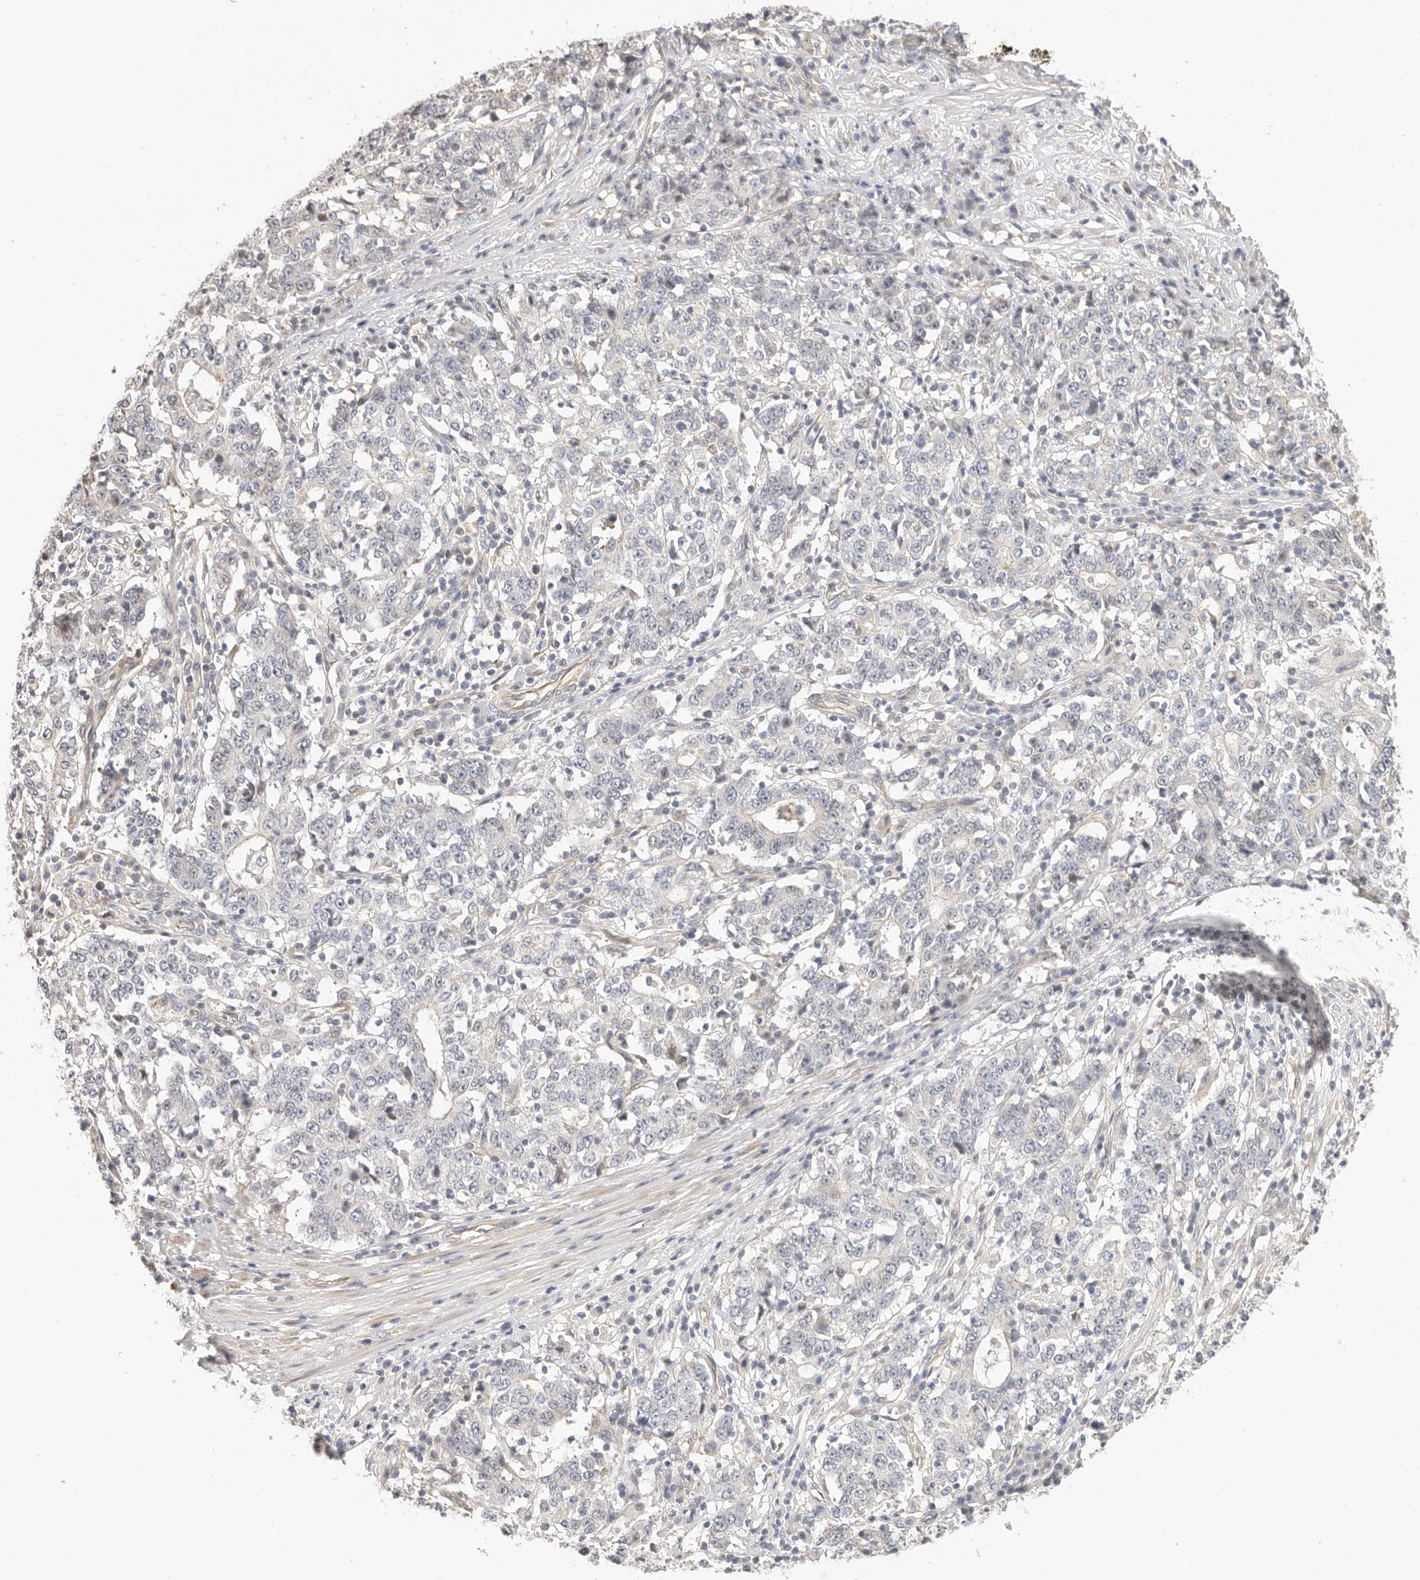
{"staining": {"intensity": "negative", "quantity": "none", "location": "none"}, "tissue": "stomach cancer", "cell_type": "Tumor cells", "image_type": "cancer", "snomed": [{"axis": "morphology", "description": "Adenocarcinoma, NOS"}, {"axis": "topography", "description": "Stomach"}], "caption": "Immunohistochemical staining of human stomach adenocarcinoma displays no significant positivity in tumor cells.", "gene": "DTNBP1", "patient": {"sex": "male", "age": 59}}